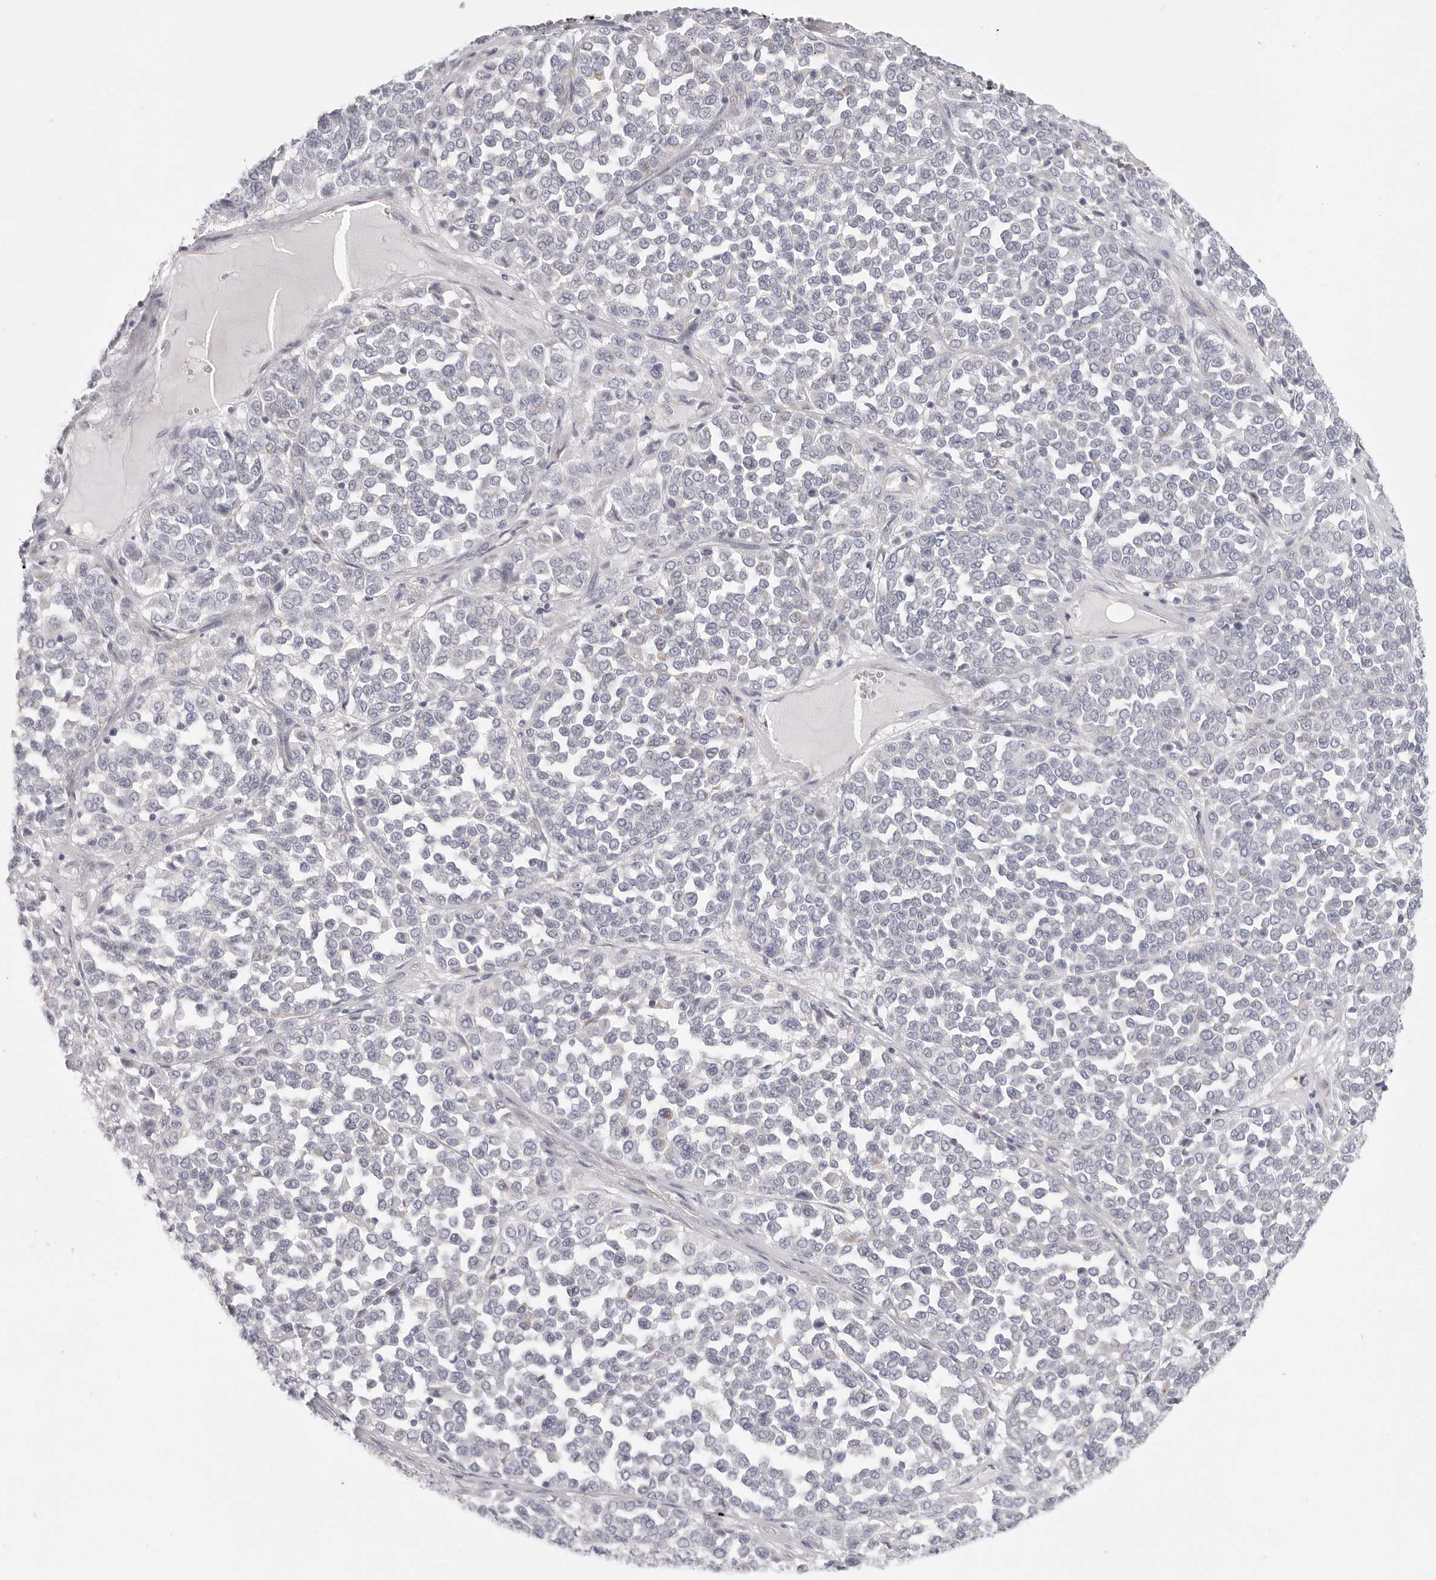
{"staining": {"intensity": "negative", "quantity": "none", "location": "none"}, "tissue": "melanoma", "cell_type": "Tumor cells", "image_type": "cancer", "snomed": [{"axis": "morphology", "description": "Malignant melanoma, Metastatic site"}, {"axis": "topography", "description": "Pancreas"}], "caption": "DAB immunohistochemical staining of human malignant melanoma (metastatic site) exhibits no significant positivity in tumor cells.", "gene": "ELP3", "patient": {"sex": "female", "age": 30}}